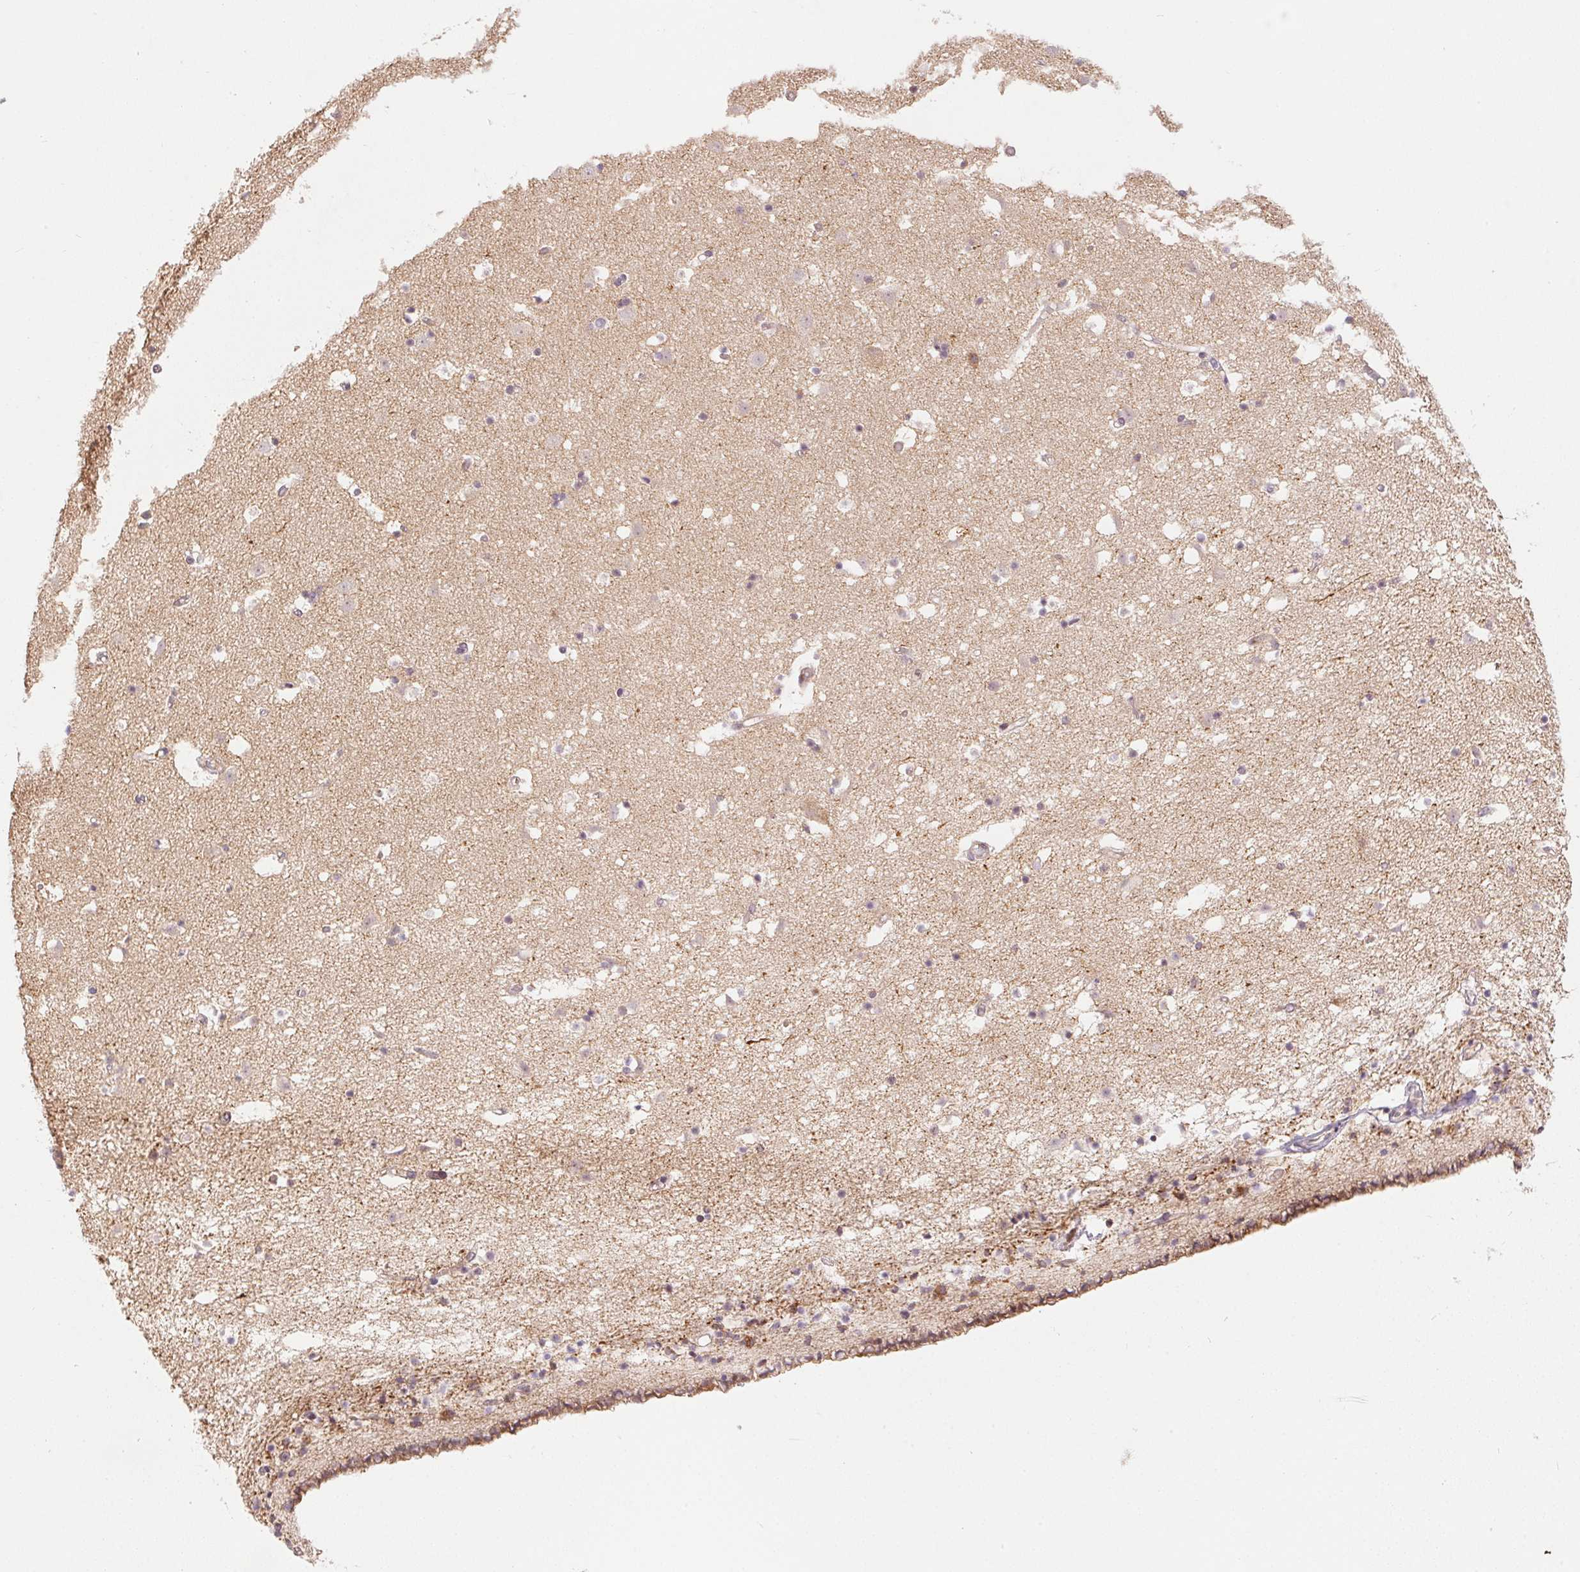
{"staining": {"intensity": "negative", "quantity": "none", "location": "none"}, "tissue": "caudate", "cell_type": "Glial cells", "image_type": "normal", "snomed": [{"axis": "morphology", "description": "Normal tissue, NOS"}, {"axis": "topography", "description": "Lateral ventricle wall"}], "caption": "This is a histopathology image of immunohistochemistry (IHC) staining of normal caudate, which shows no expression in glial cells.", "gene": "CFAP92", "patient": {"sex": "female", "age": 42}}